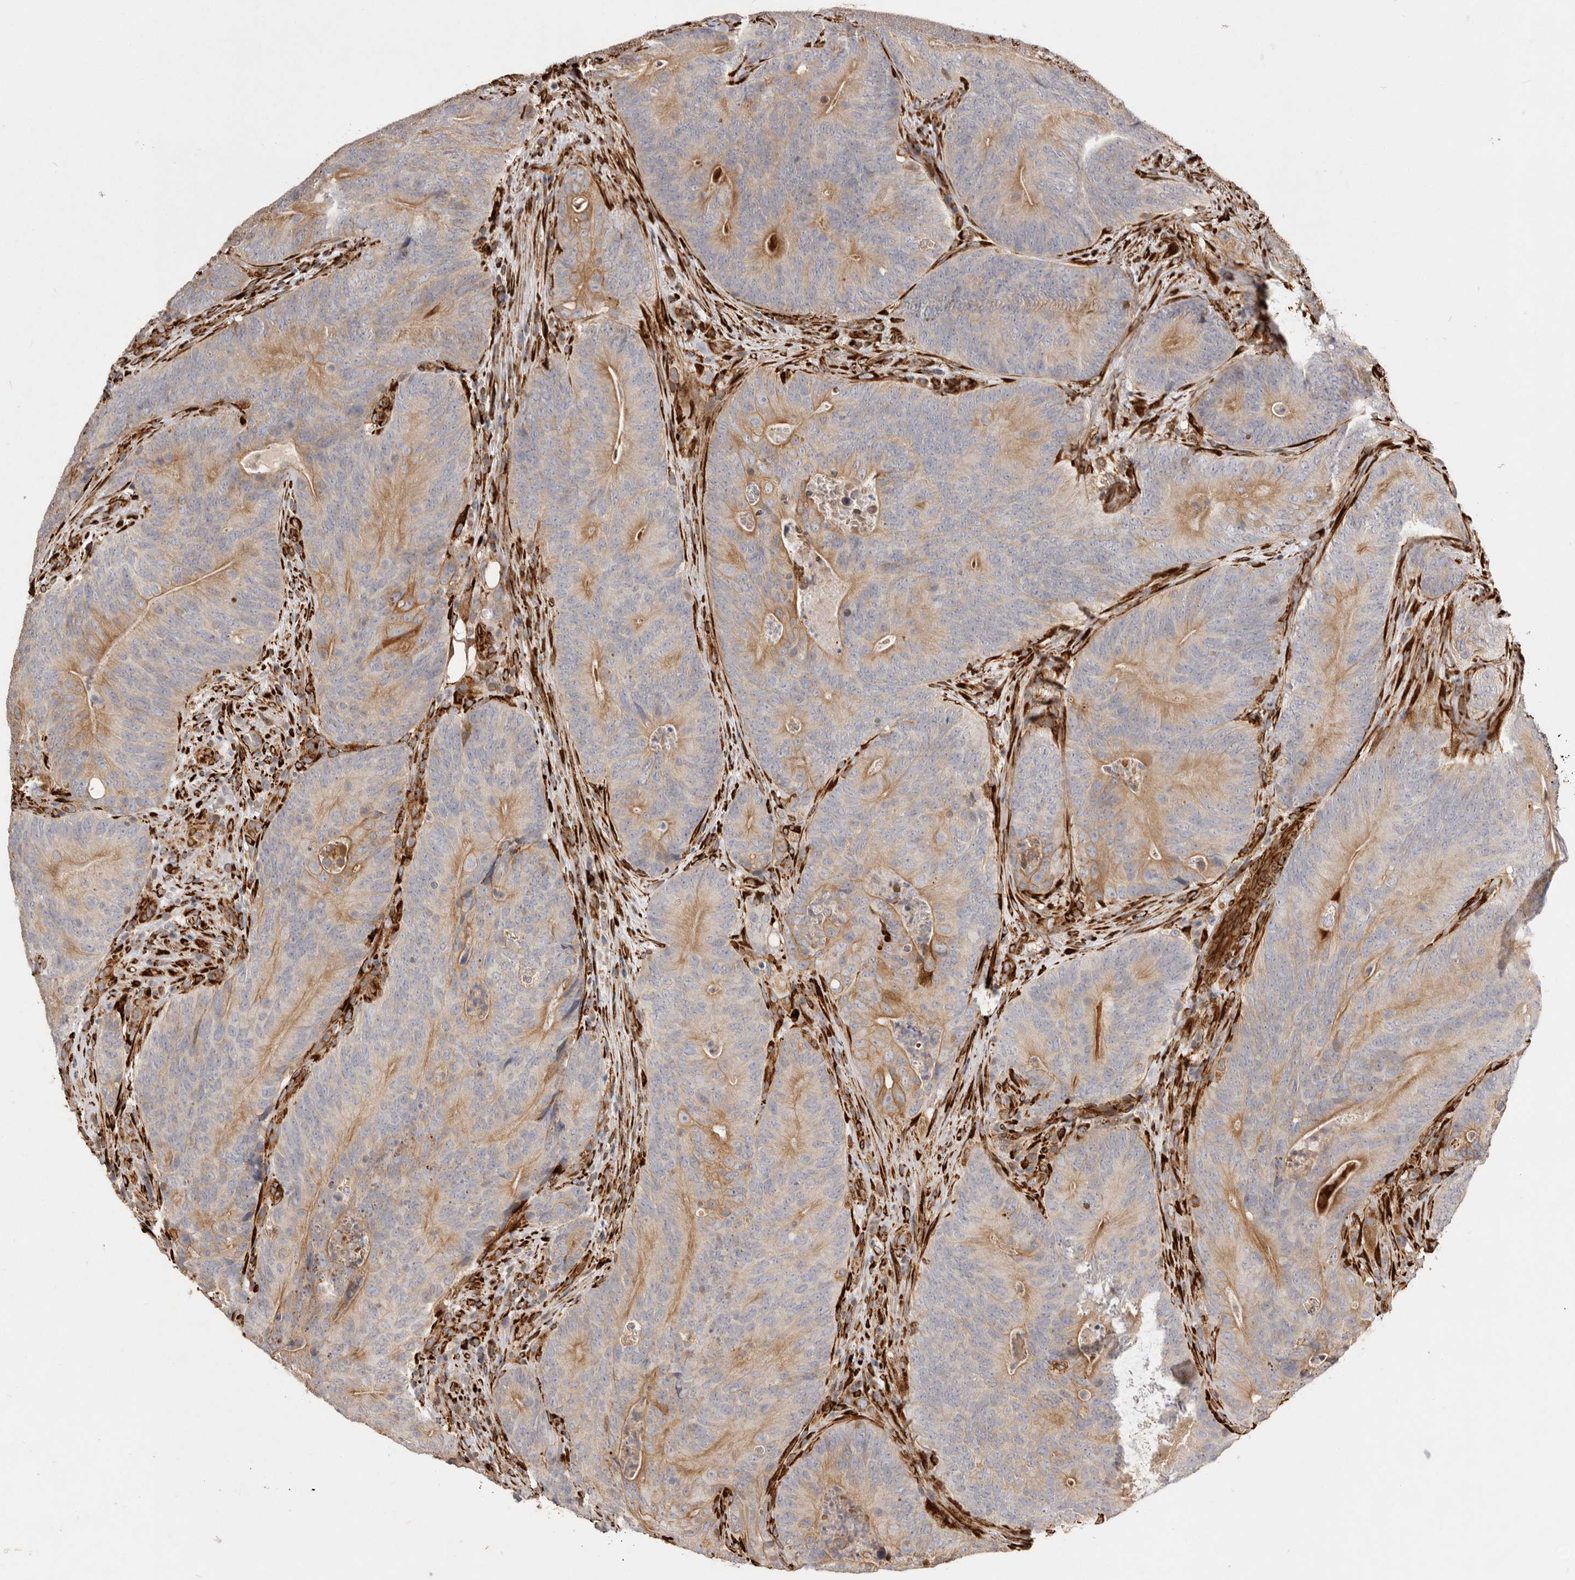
{"staining": {"intensity": "moderate", "quantity": "25%-75%", "location": "cytoplasmic/membranous"}, "tissue": "colorectal cancer", "cell_type": "Tumor cells", "image_type": "cancer", "snomed": [{"axis": "morphology", "description": "Normal tissue, NOS"}, {"axis": "topography", "description": "Colon"}], "caption": "The histopathology image demonstrates a brown stain indicating the presence of a protein in the cytoplasmic/membranous of tumor cells in colorectal cancer.", "gene": "WDTC1", "patient": {"sex": "female", "age": 82}}